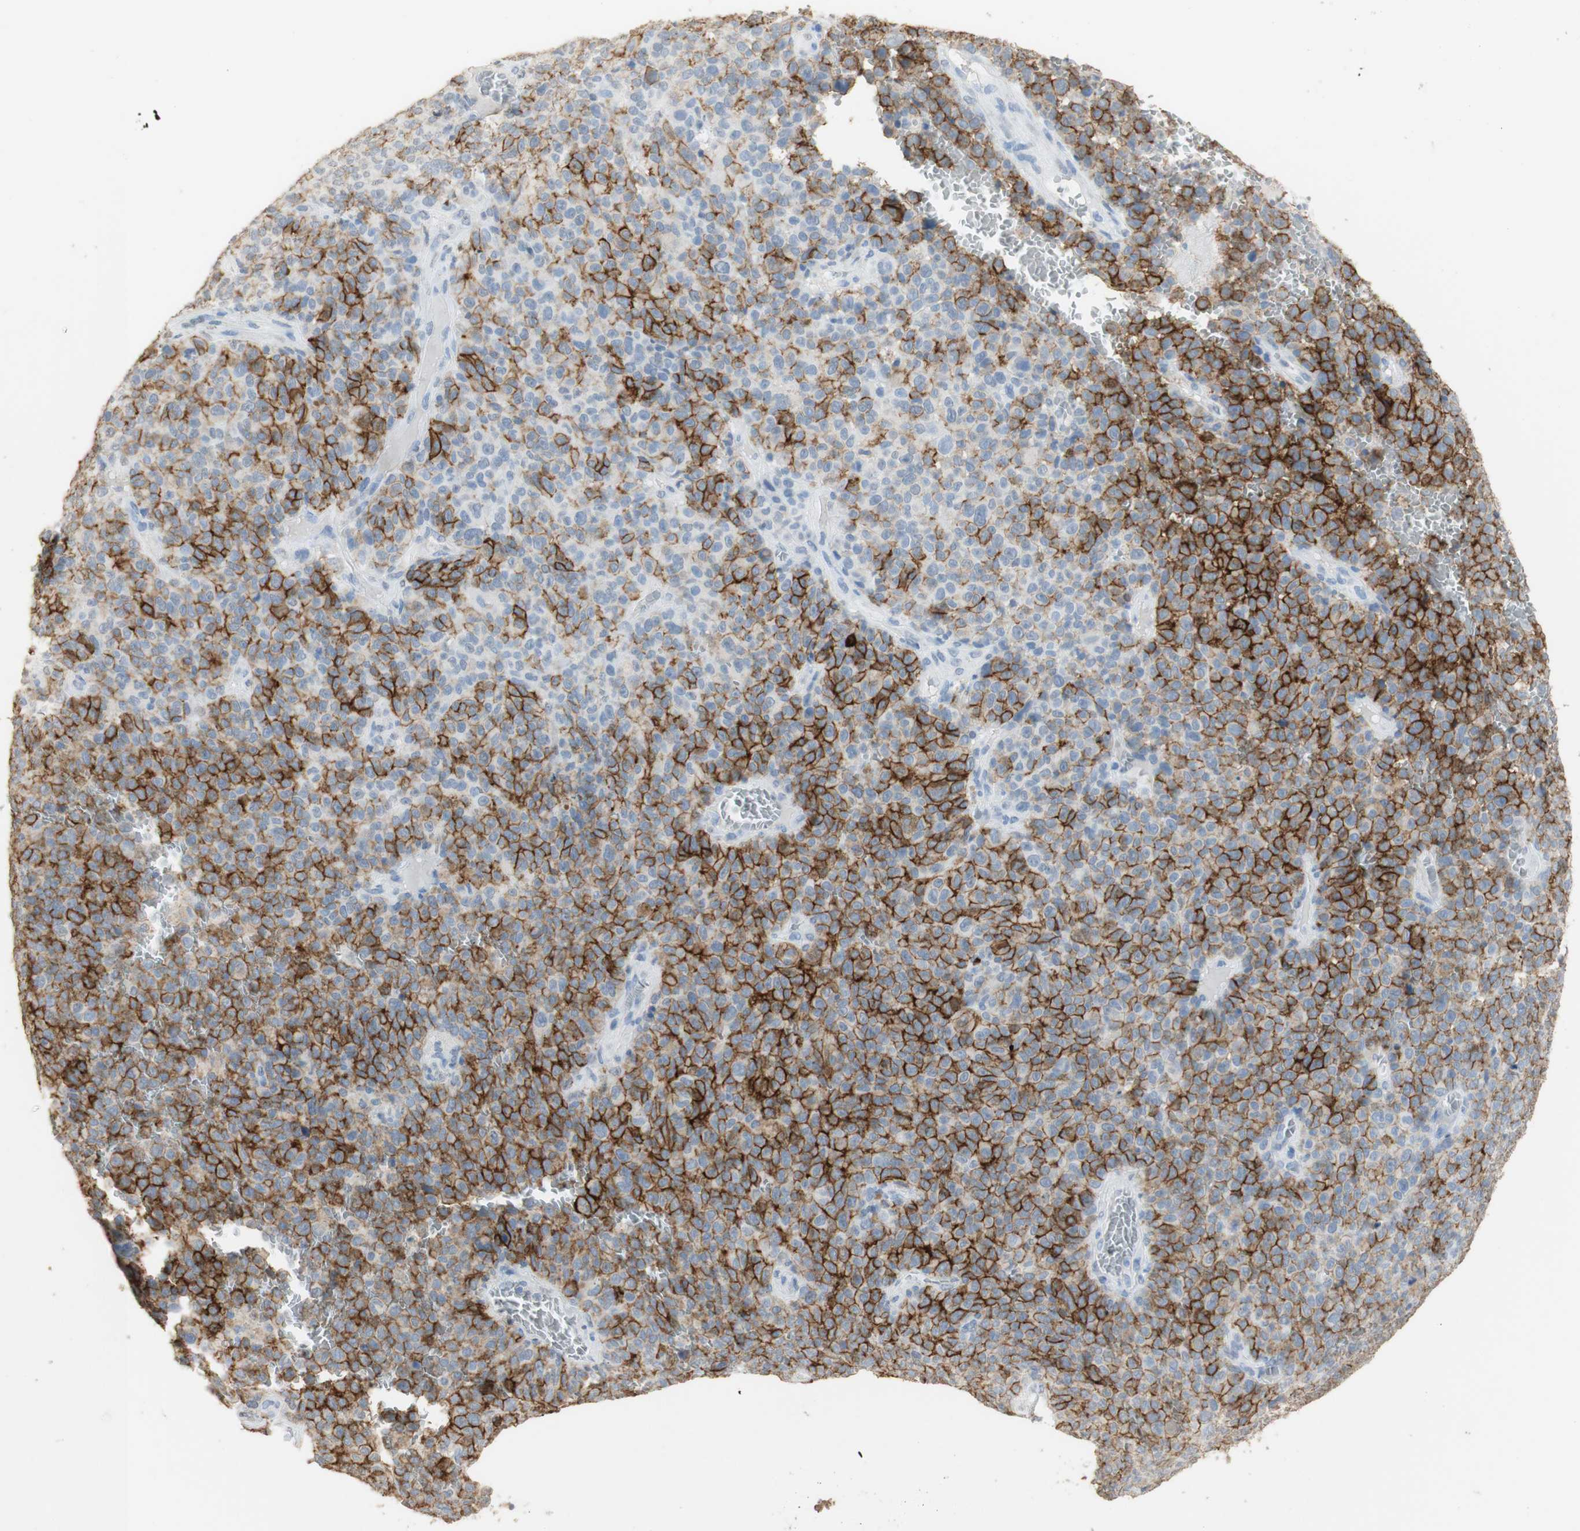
{"staining": {"intensity": "weak", "quantity": "25%-75%", "location": "cytoplasmic/membranous"}, "tissue": "melanoma", "cell_type": "Tumor cells", "image_type": "cancer", "snomed": [{"axis": "morphology", "description": "Malignant melanoma, NOS"}, {"axis": "topography", "description": "Skin"}], "caption": "Immunohistochemical staining of malignant melanoma displays weak cytoplasmic/membranous protein staining in about 25%-75% of tumor cells. Using DAB (3,3'-diaminobenzidine) (brown) and hematoxylin (blue) stains, captured at high magnification using brightfield microscopy.", "gene": "L1CAM", "patient": {"sex": "female", "age": 82}}